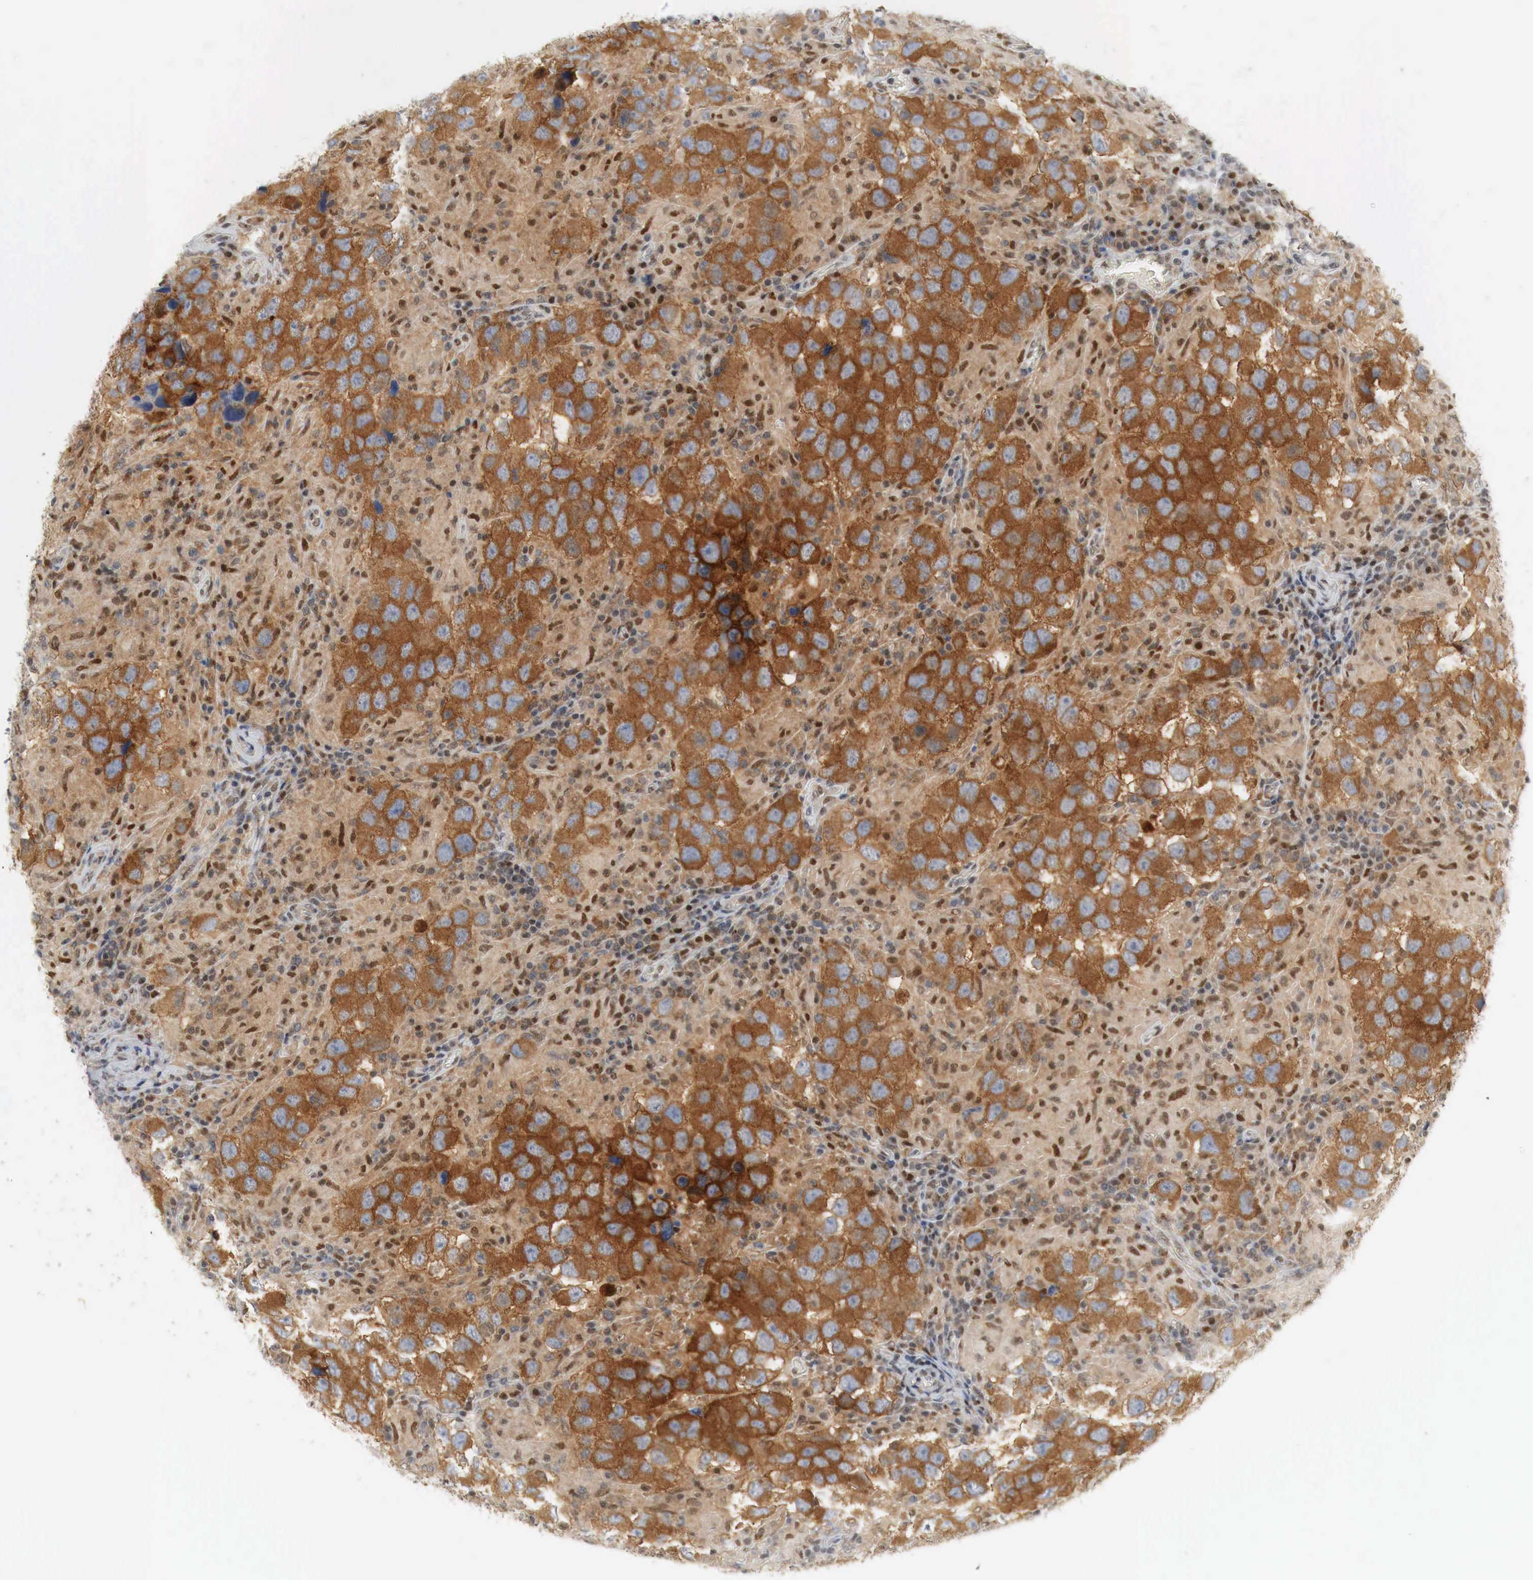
{"staining": {"intensity": "strong", "quantity": ">75%", "location": "cytoplasmic/membranous"}, "tissue": "testis cancer", "cell_type": "Tumor cells", "image_type": "cancer", "snomed": [{"axis": "morphology", "description": "Carcinoma, Embryonal, NOS"}, {"axis": "topography", "description": "Testis"}], "caption": "High-magnification brightfield microscopy of embryonal carcinoma (testis) stained with DAB (brown) and counterstained with hematoxylin (blue). tumor cells exhibit strong cytoplasmic/membranous staining is present in approximately>75% of cells.", "gene": "MYC", "patient": {"sex": "male", "age": 21}}